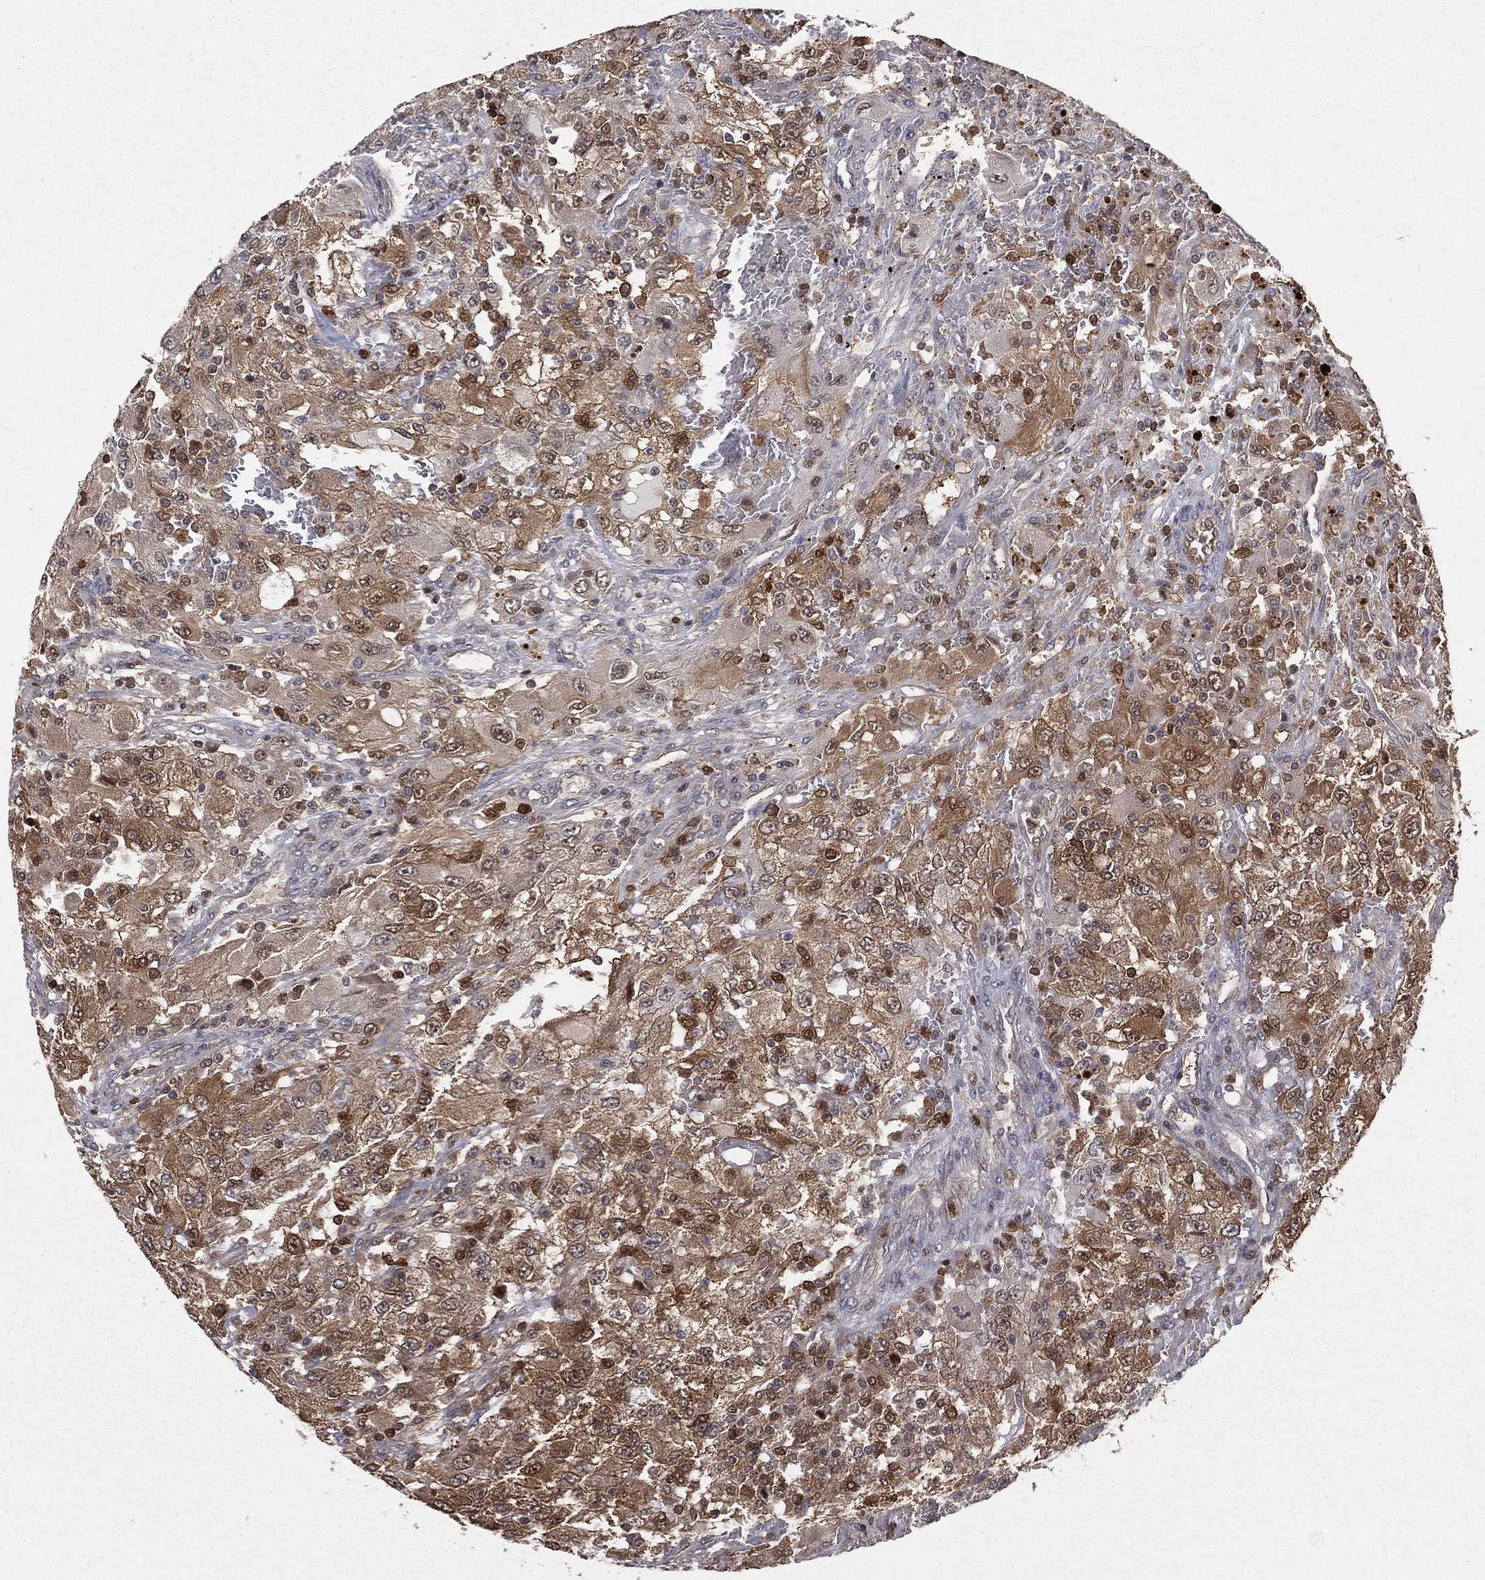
{"staining": {"intensity": "strong", "quantity": "<25%", "location": "cytoplasmic/membranous,nuclear"}, "tissue": "renal cancer", "cell_type": "Tumor cells", "image_type": "cancer", "snomed": [{"axis": "morphology", "description": "Adenocarcinoma, NOS"}, {"axis": "topography", "description": "Kidney"}], "caption": "A micrograph showing strong cytoplasmic/membranous and nuclear expression in about <25% of tumor cells in adenocarcinoma (renal), as visualized by brown immunohistochemical staining.", "gene": "ENO1", "patient": {"sex": "female", "age": 67}}